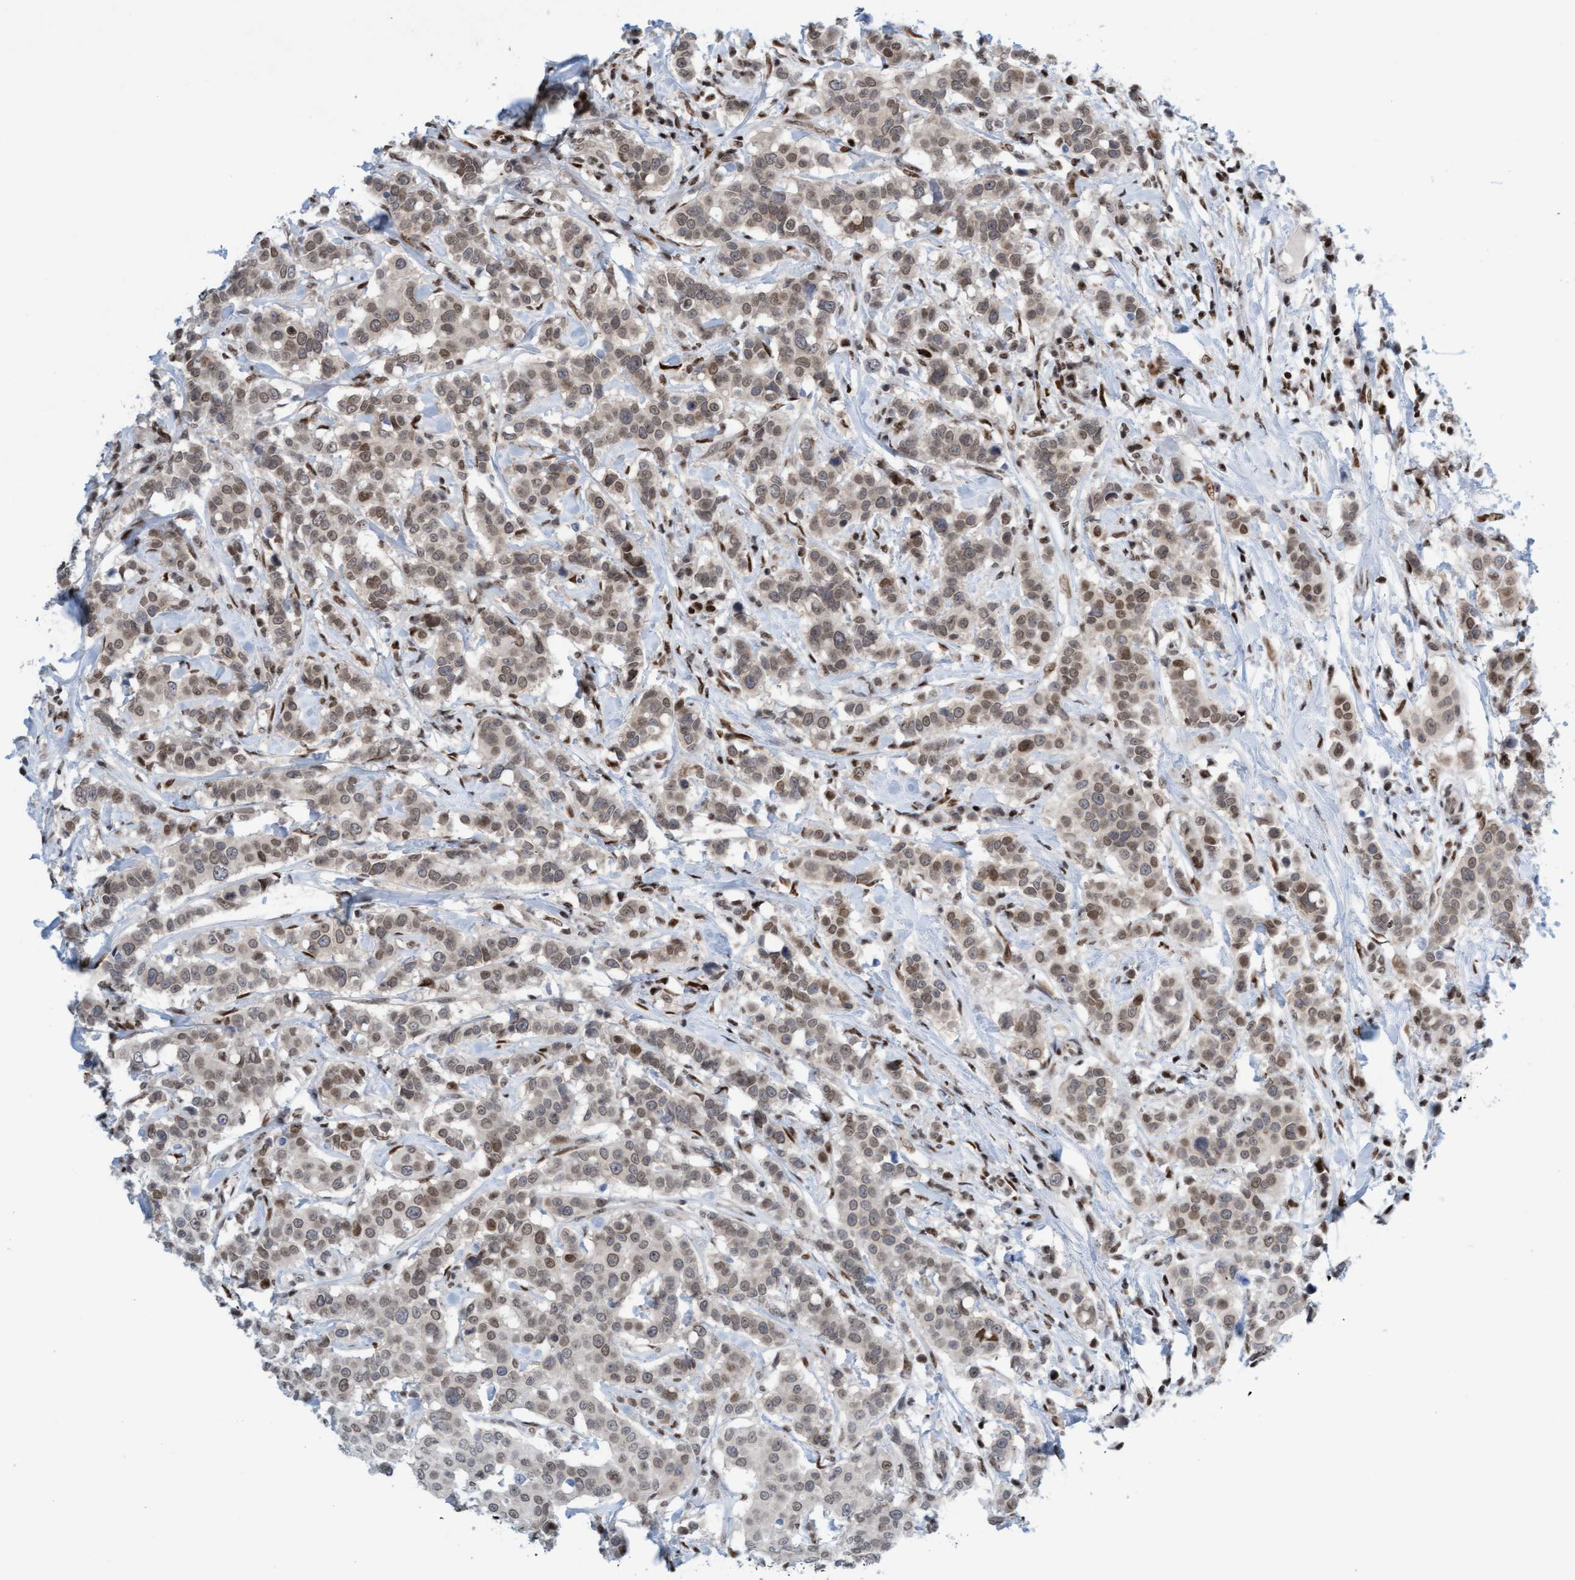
{"staining": {"intensity": "weak", "quantity": ">75%", "location": "cytoplasmic/membranous,nuclear"}, "tissue": "breast cancer", "cell_type": "Tumor cells", "image_type": "cancer", "snomed": [{"axis": "morphology", "description": "Duct carcinoma"}, {"axis": "topography", "description": "Breast"}], "caption": "Breast cancer stained with DAB immunohistochemistry shows low levels of weak cytoplasmic/membranous and nuclear positivity in approximately >75% of tumor cells.", "gene": "GLRX2", "patient": {"sex": "female", "age": 27}}